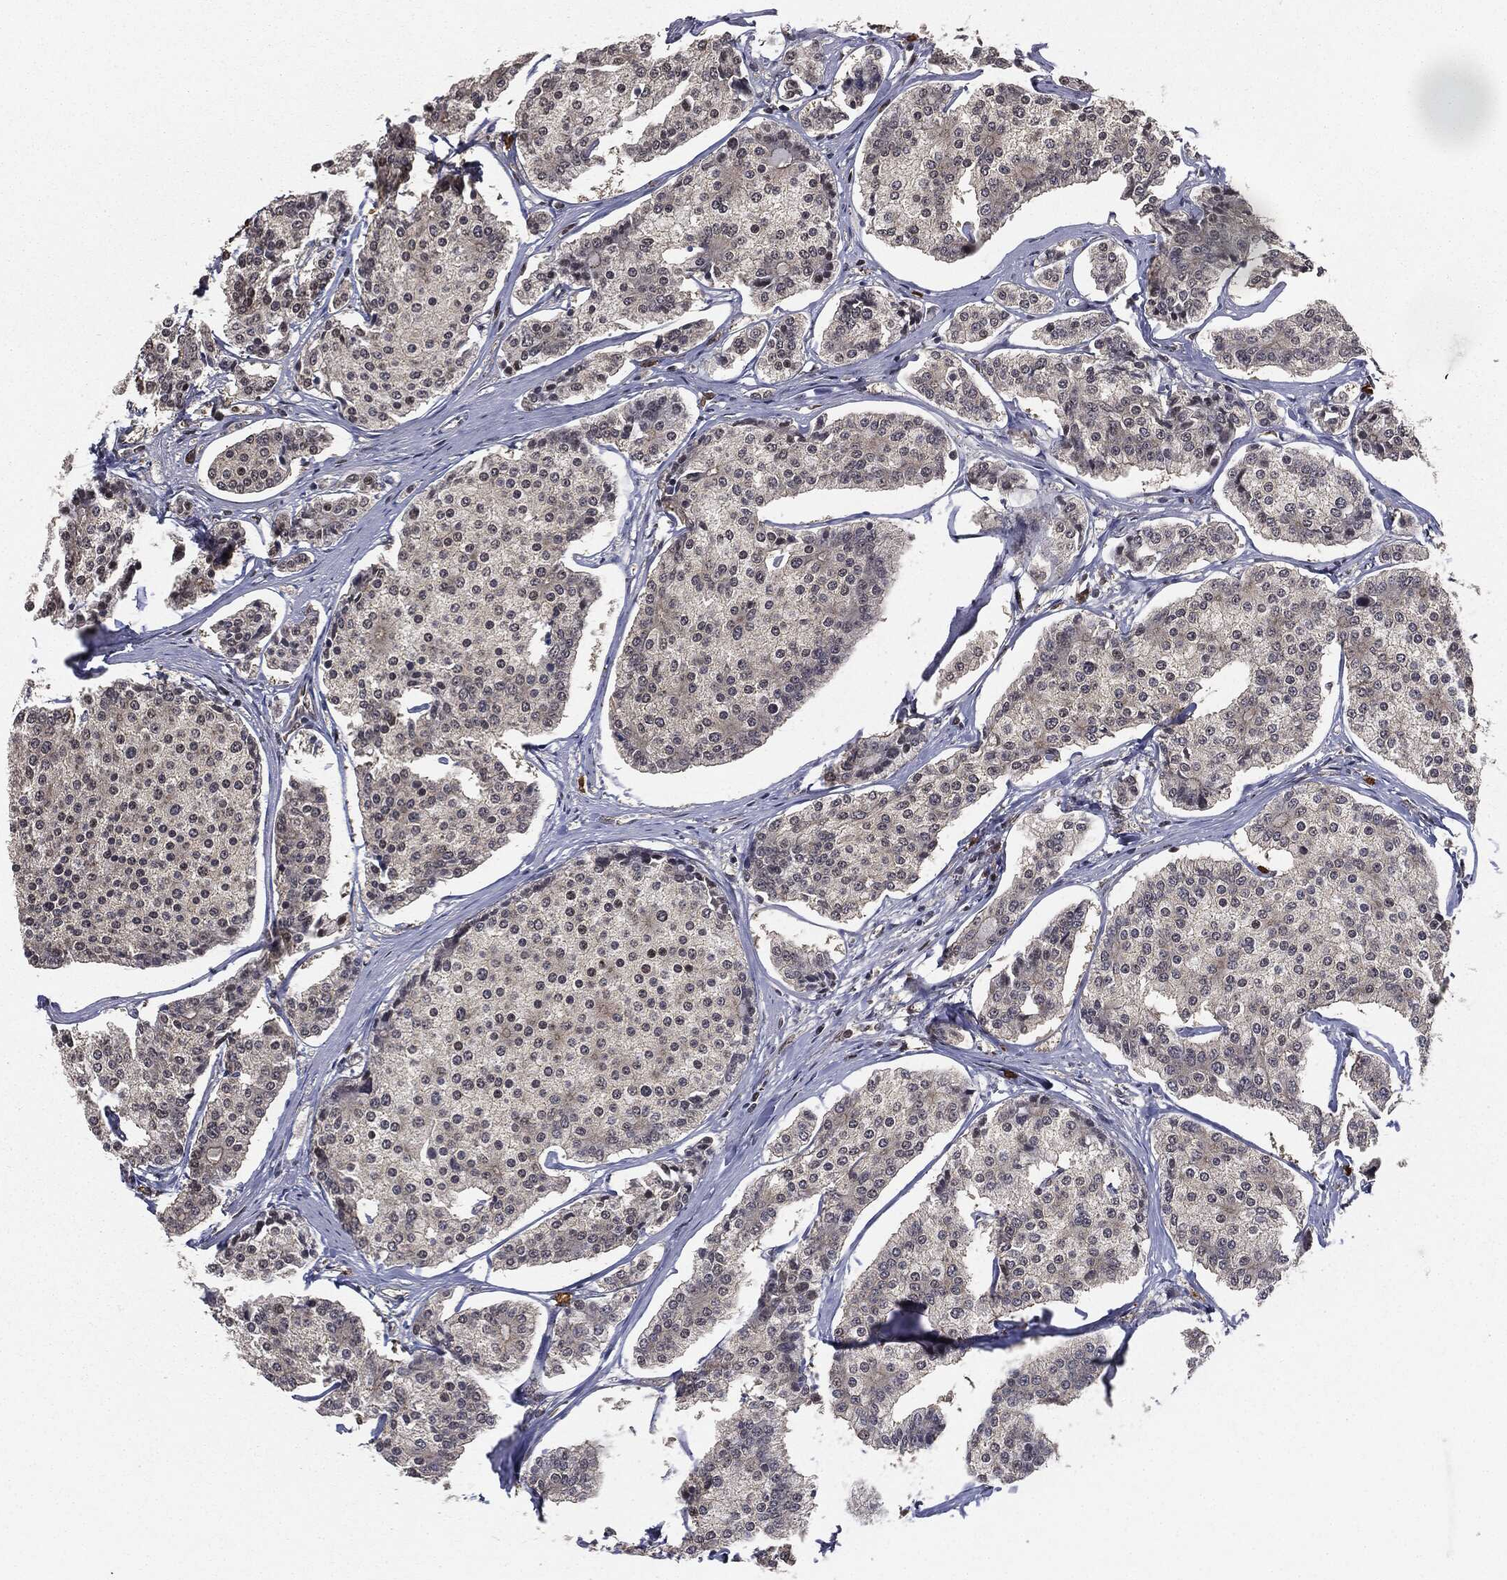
{"staining": {"intensity": "negative", "quantity": "none", "location": "none"}, "tissue": "carcinoid", "cell_type": "Tumor cells", "image_type": "cancer", "snomed": [{"axis": "morphology", "description": "Carcinoid, malignant, NOS"}, {"axis": "topography", "description": "Small intestine"}], "caption": "Immunohistochemical staining of carcinoid (malignant) demonstrates no significant positivity in tumor cells.", "gene": "TBC1D22A", "patient": {"sex": "female", "age": 65}}